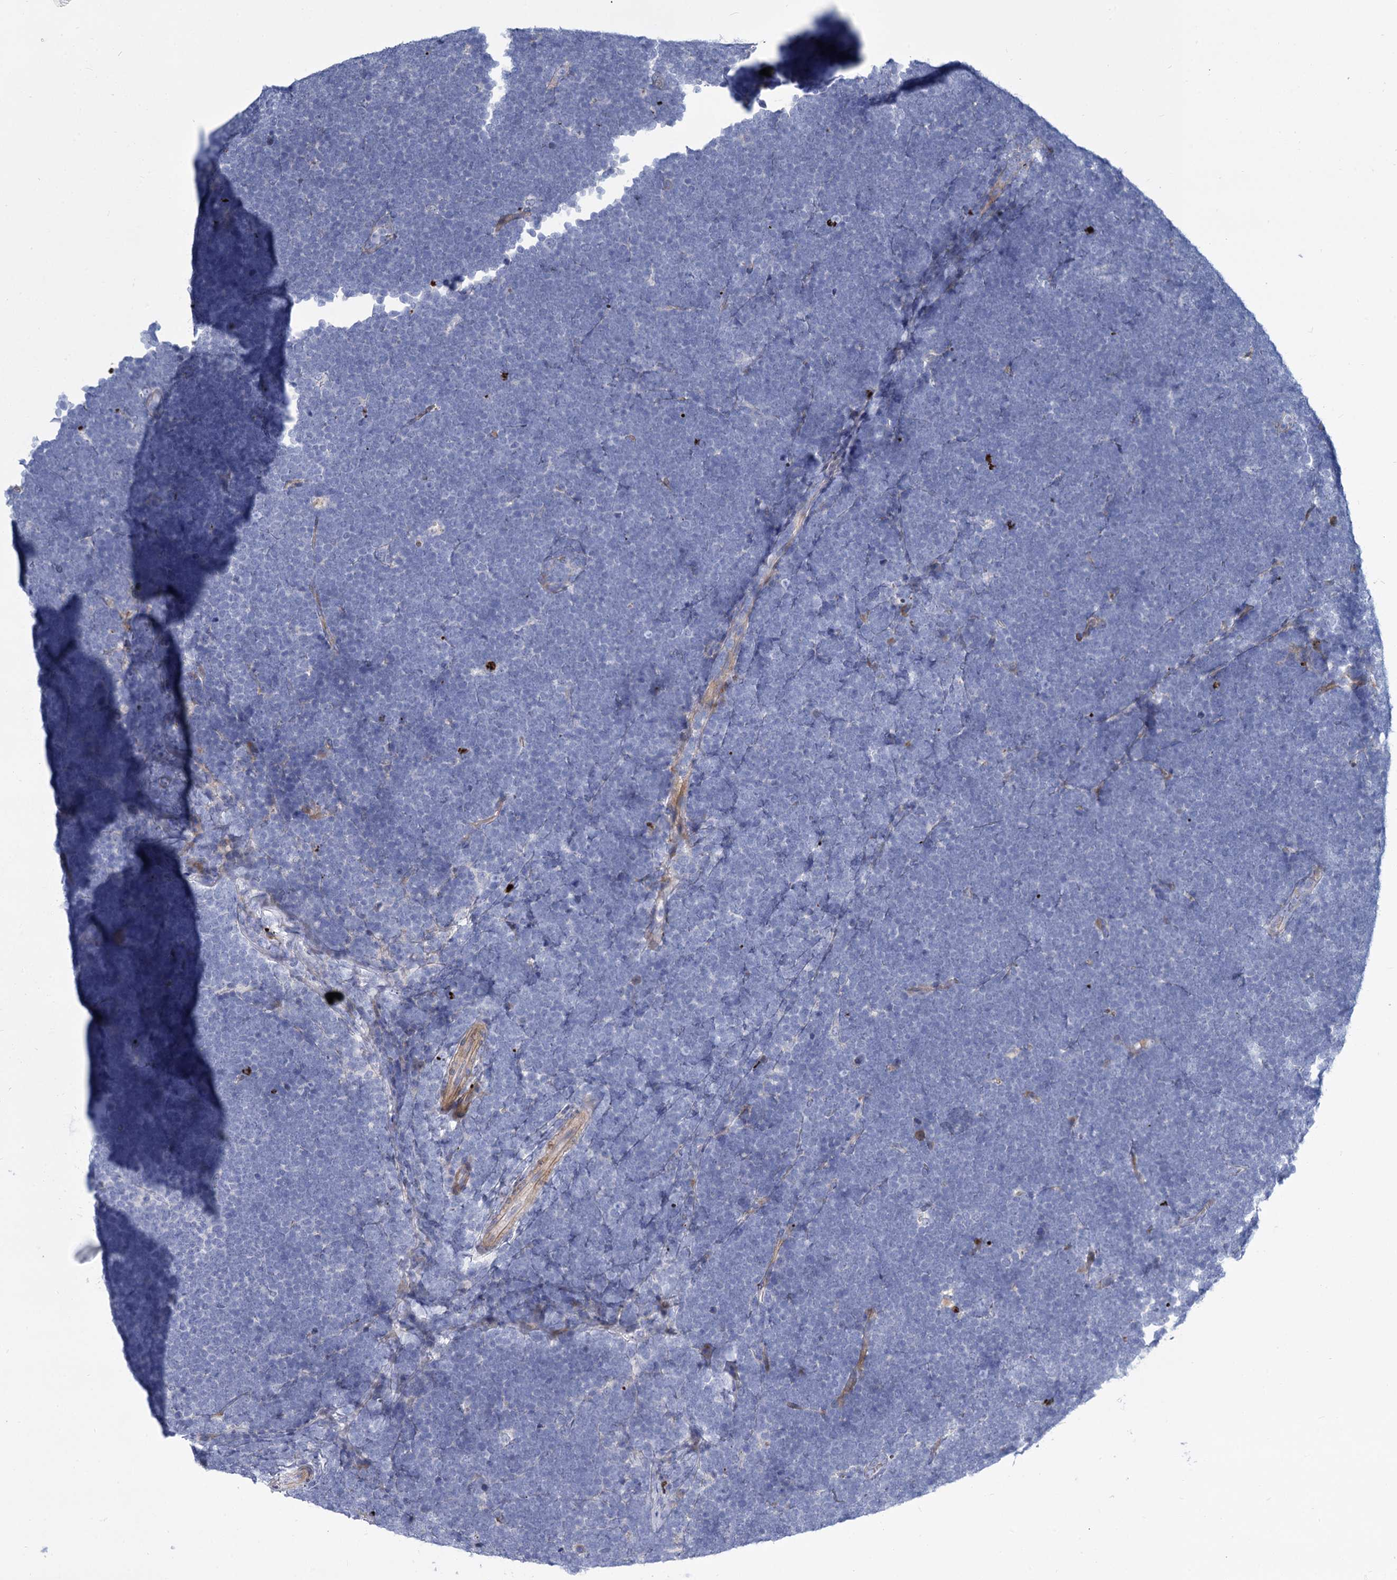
{"staining": {"intensity": "negative", "quantity": "none", "location": "none"}, "tissue": "lymphoma", "cell_type": "Tumor cells", "image_type": "cancer", "snomed": [{"axis": "morphology", "description": "Malignant lymphoma, non-Hodgkin's type, High grade"}, {"axis": "topography", "description": "Lymph node"}], "caption": "A high-resolution histopathology image shows immunohistochemistry (IHC) staining of high-grade malignant lymphoma, non-Hodgkin's type, which demonstrates no significant positivity in tumor cells.", "gene": "TRIM77", "patient": {"sex": "male", "age": 13}}